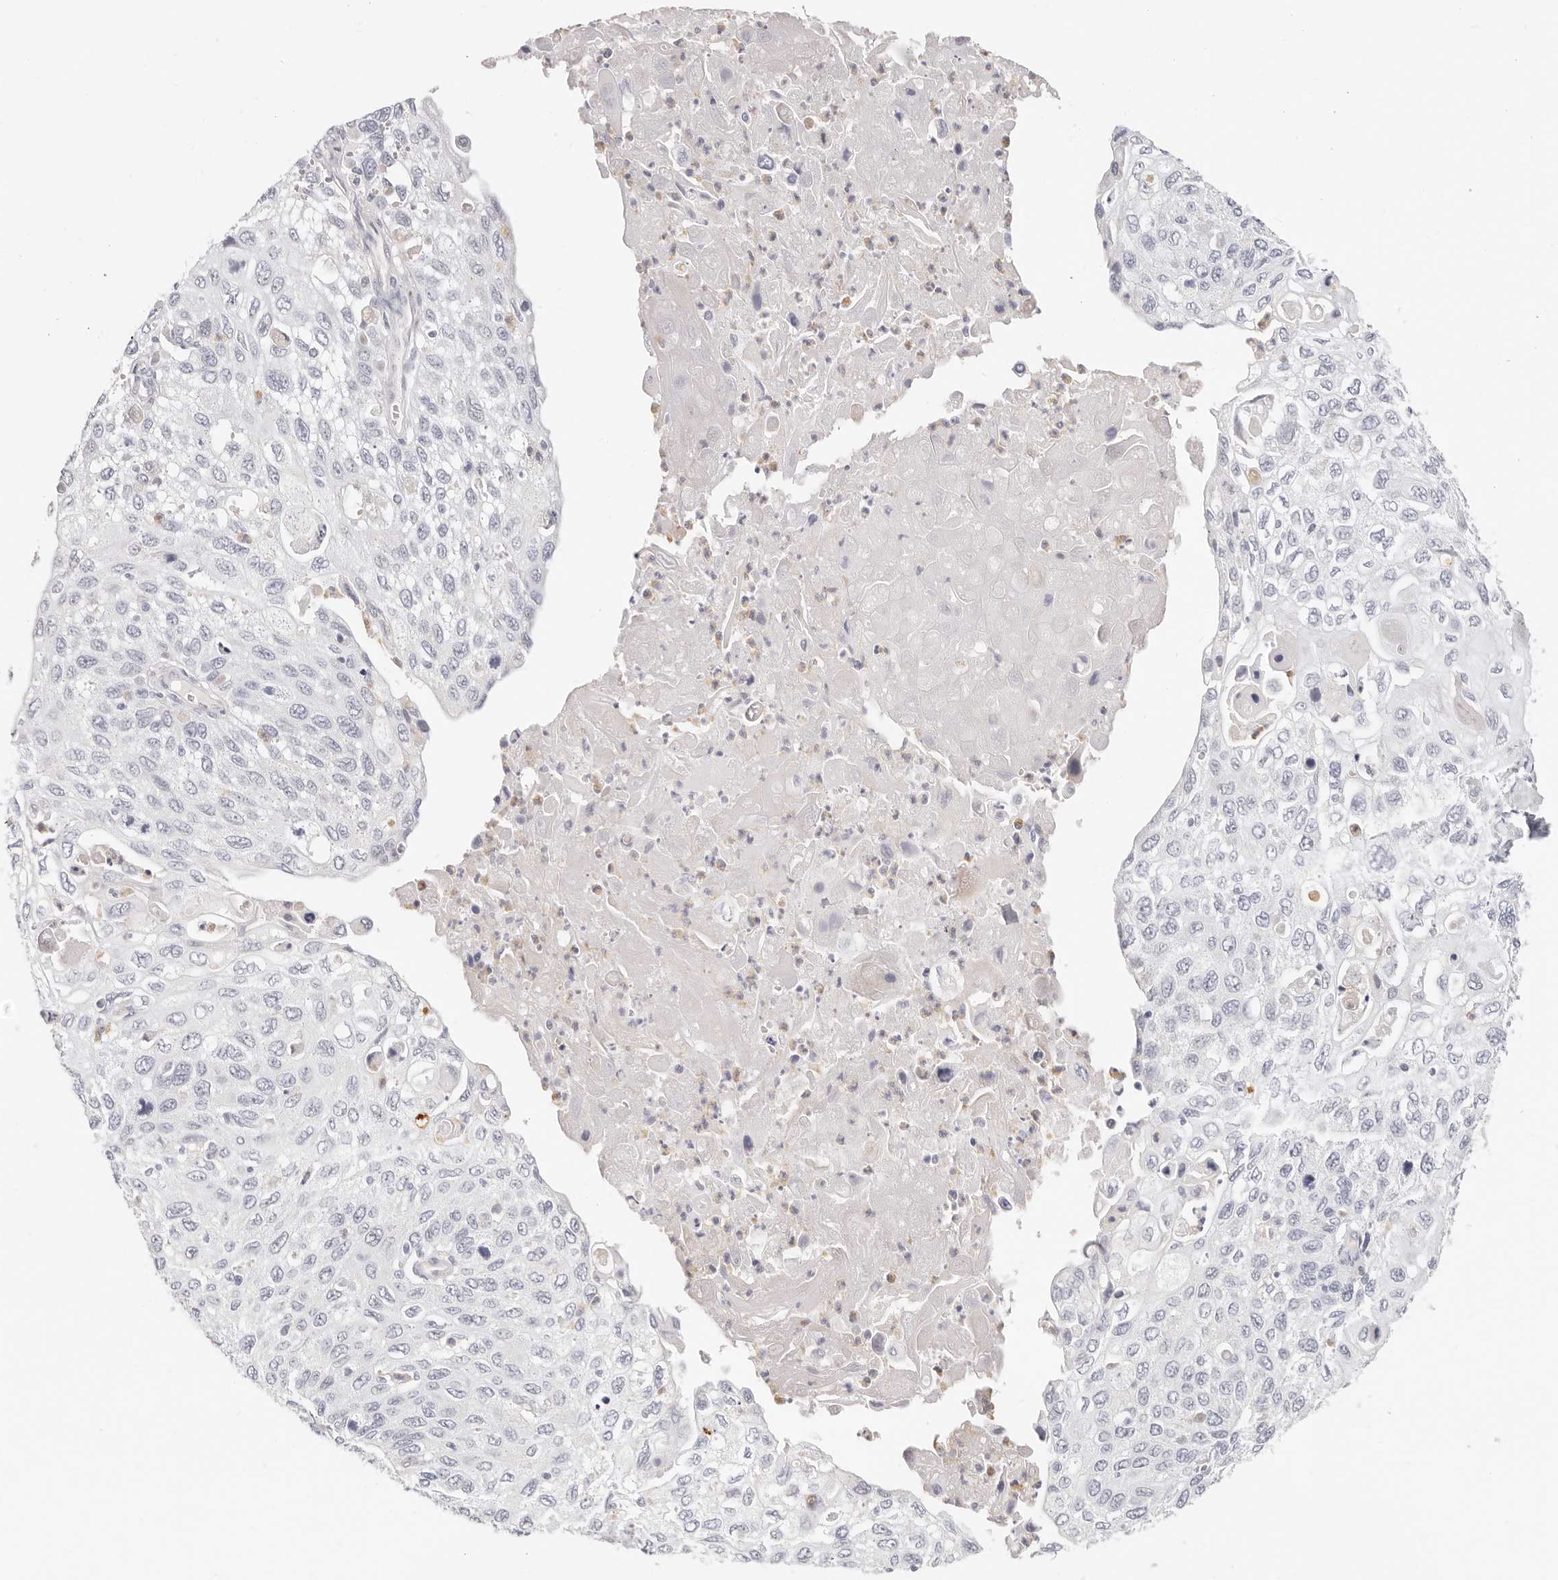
{"staining": {"intensity": "negative", "quantity": "none", "location": "none"}, "tissue": "cervical cancer", "cell_type": "Tumor cells", "image_type": "cancer", "snomed": [{"axis": "morphology", "description": "Squamous cell carcinoma, NOS"}, {"axis": "topography", "description": "Cervix"}], "caption": "DAB immunohistochemical staining of human cervical cancer demonstrates no significant positivity in tumor cells.", "gene": "ASCL1", "patient": {"sex": "female", "age": 70}}